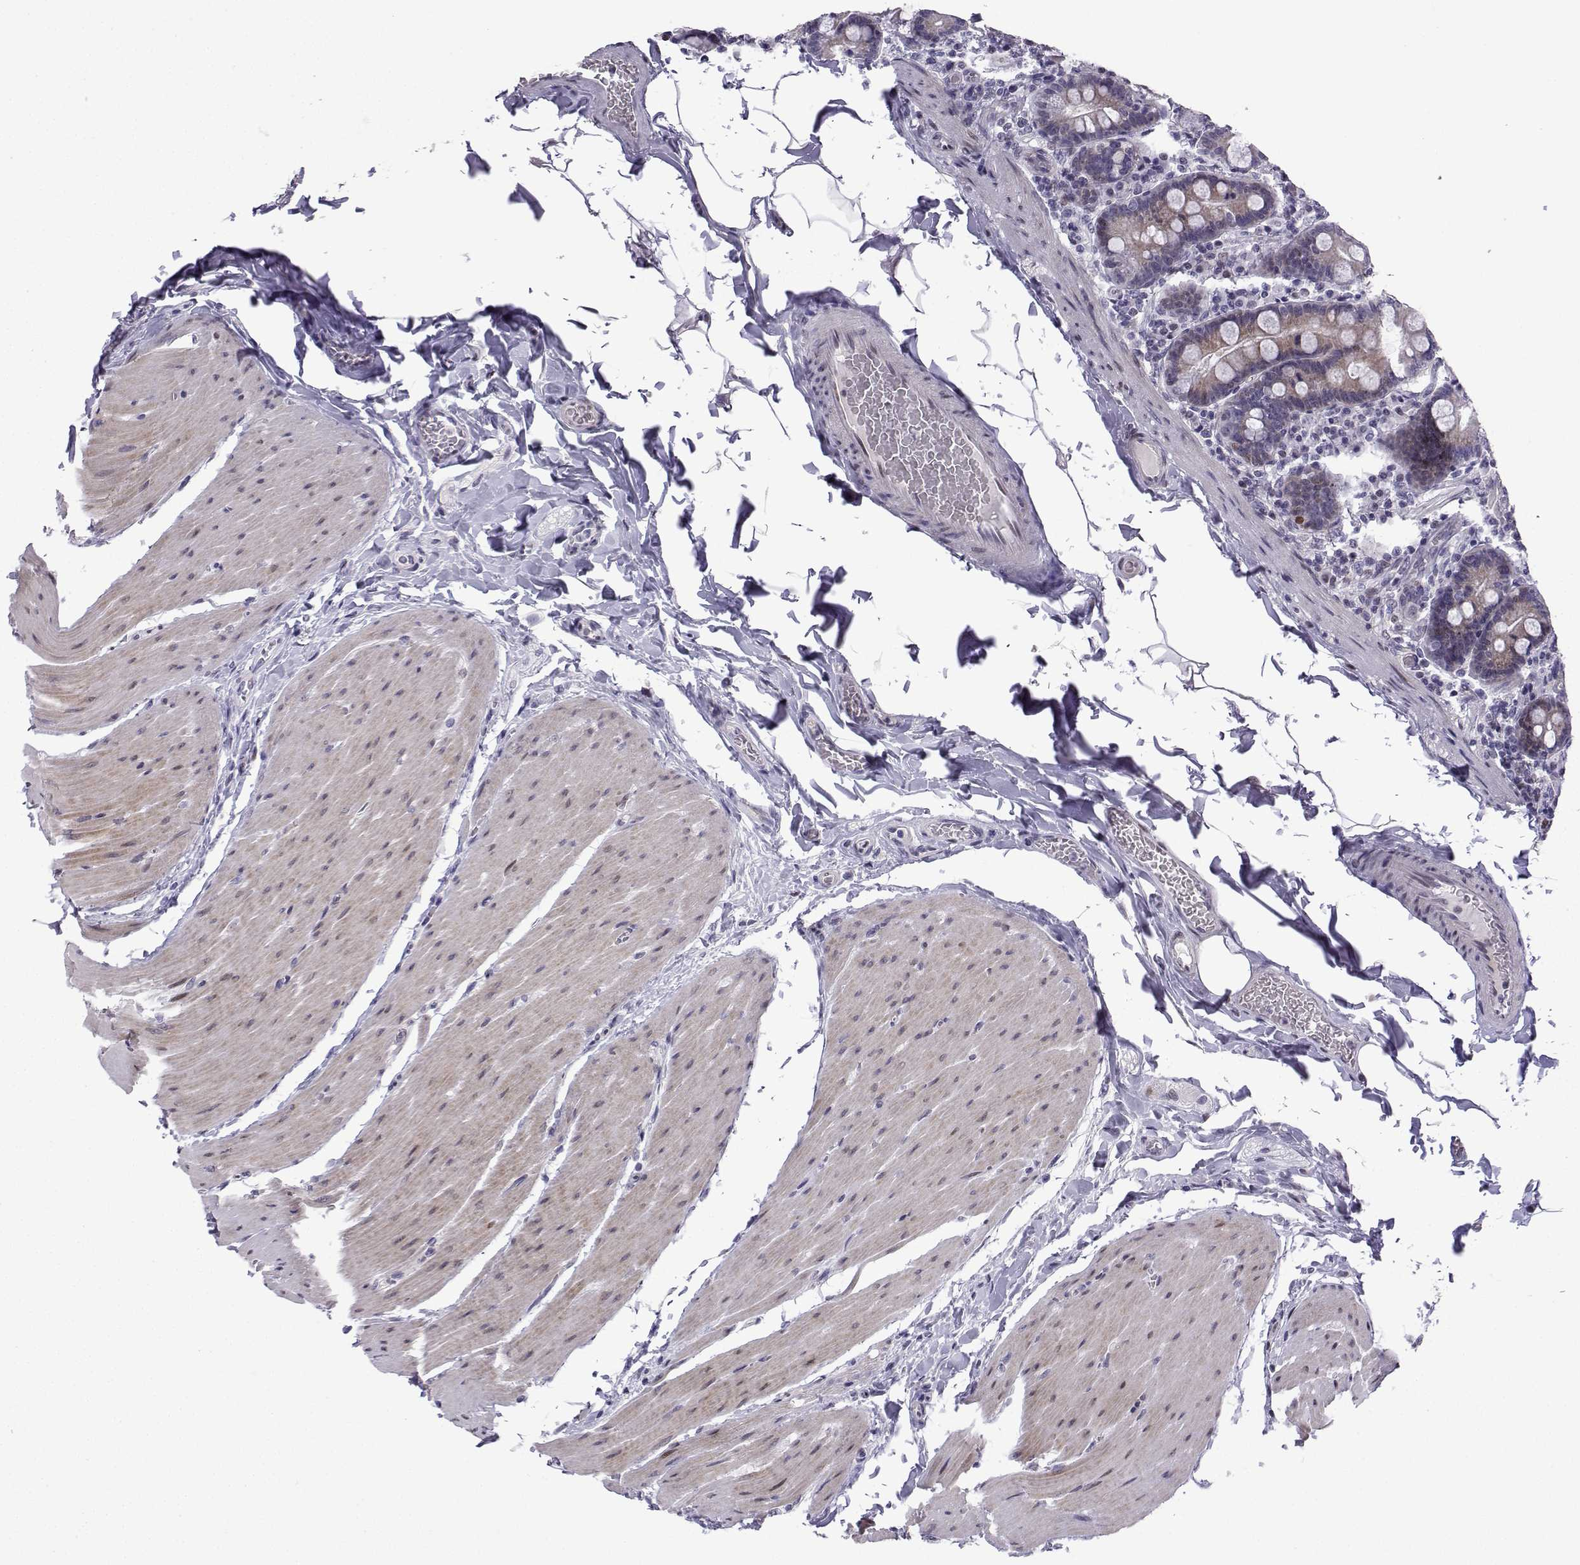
{"staining": {"intensity": "weak", "quantity": "25%-75%", "location": "cytoplasmic/membranous"}, "tissue": "small intestine", "cell_type": "Glandular cells", "image_type": "normal", "snomed": [{"axis": "morphology", "description": "Normal tissue, NOS"}, {"axis": "topography", "description": "Small intestine"}], "caption": "Benign small intestine demonstrates weak cytoplasmic/membranous staining in approximately 25%-75% of glandular cells (DAB (3,3'-diaminobenzidine) IHC with brightfield microscopy, high magnification)..", "gene": "CFAP70", "patient": {"sex": "male", "age": 37}}